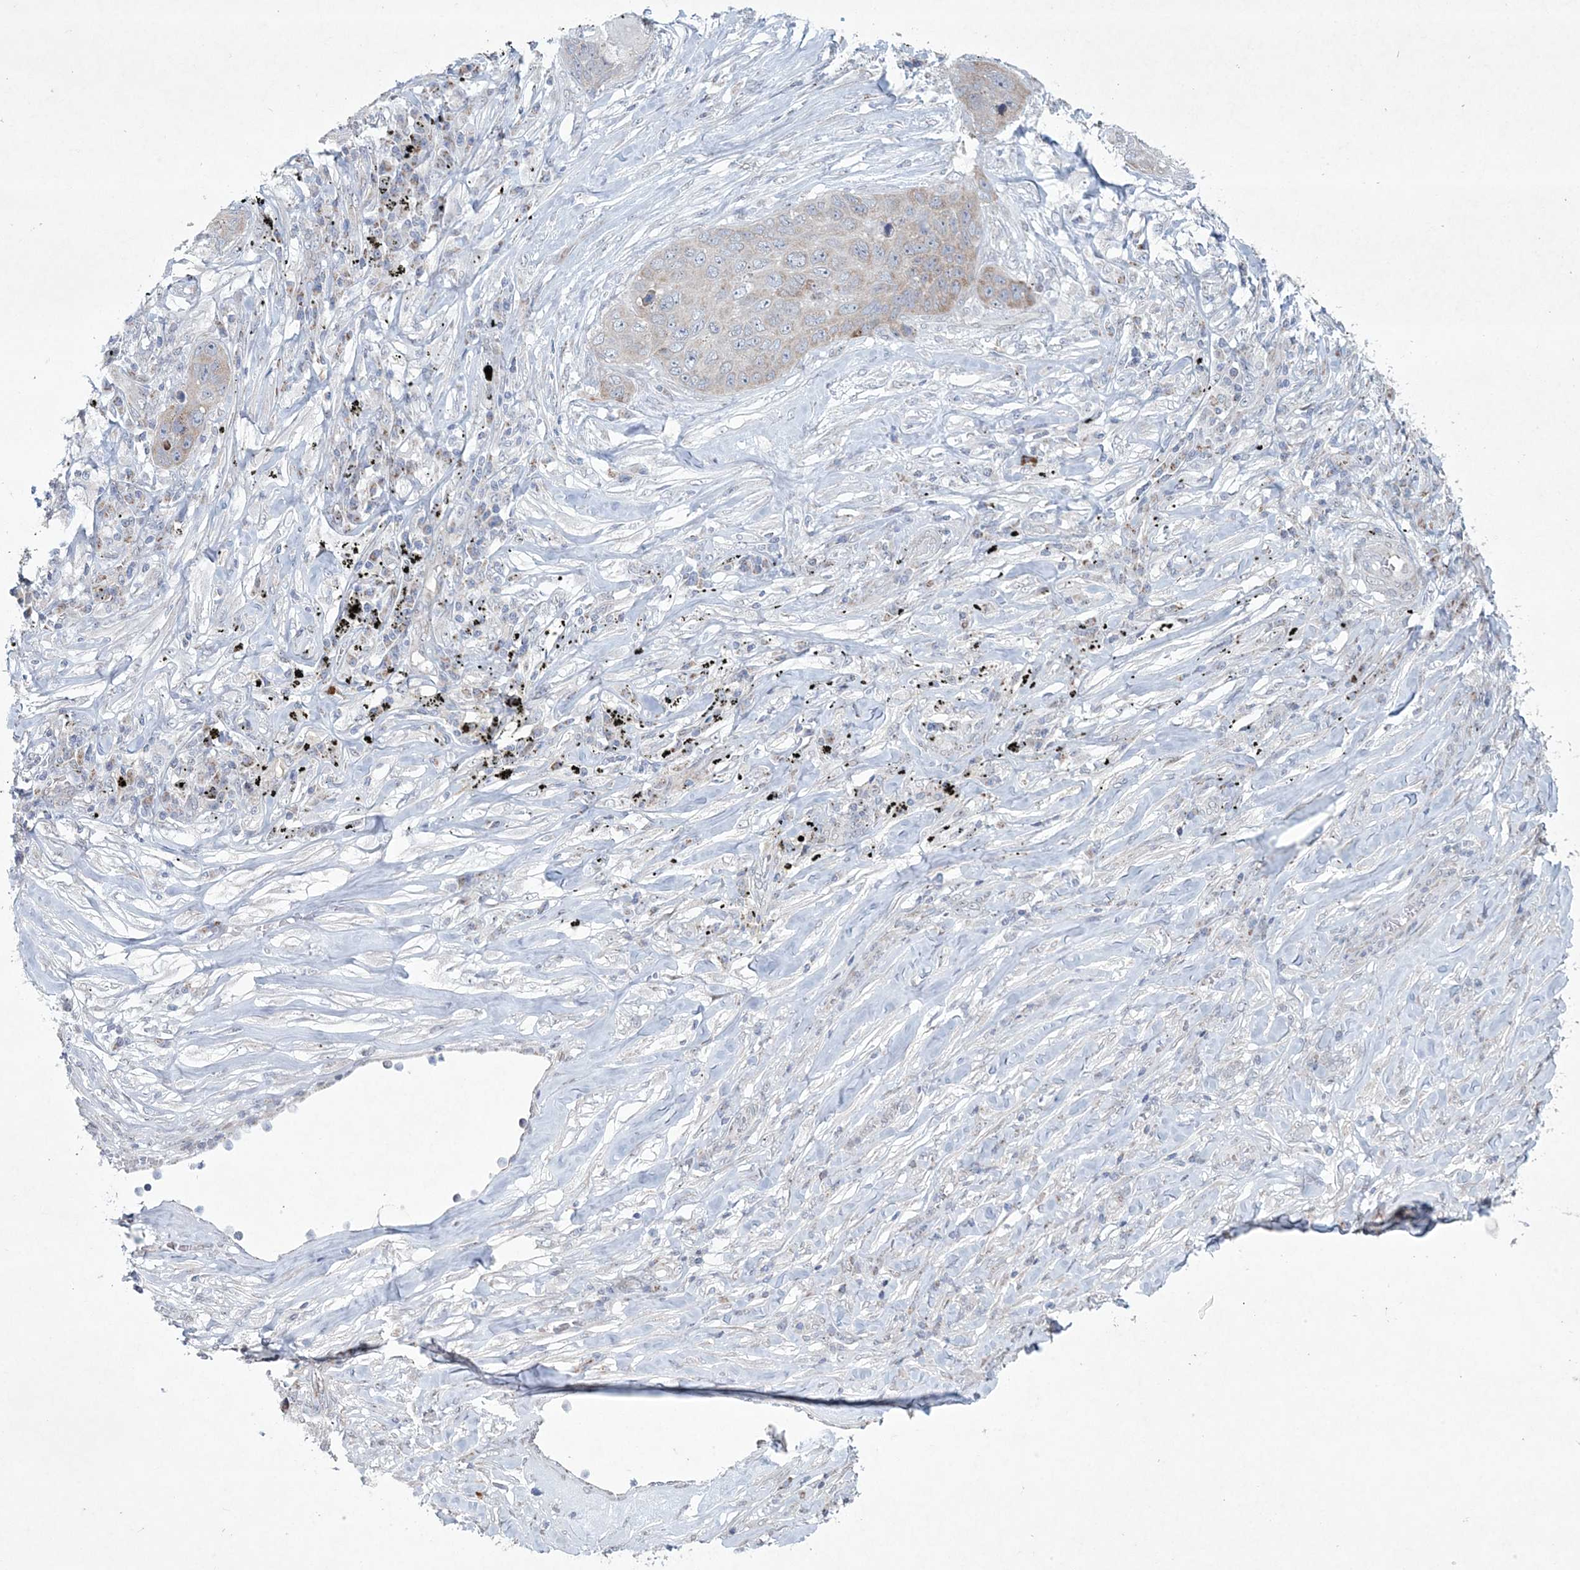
{"staining": {"intensity": "weak", "quantity": ">75%", "location": "cytoplasmic/membranous"}, "tissue": "lung cancer", "cell_type": "Tumor cells", "image_type": "cancer", "snomed": [{"axis": "morphology", "description": "Squamous cell carcinoma, NOS"}, {"axis": "topography", "description": "Lung"}], "caption": "This photomicrograph exhibits IHC staining of squamous cell carcinoma (lung), with low weak cytoplasmic/membranous expression in about >75% of tumor cells.", "gene": "CES4A", "patient": {"sex": "female", "age": 63}}